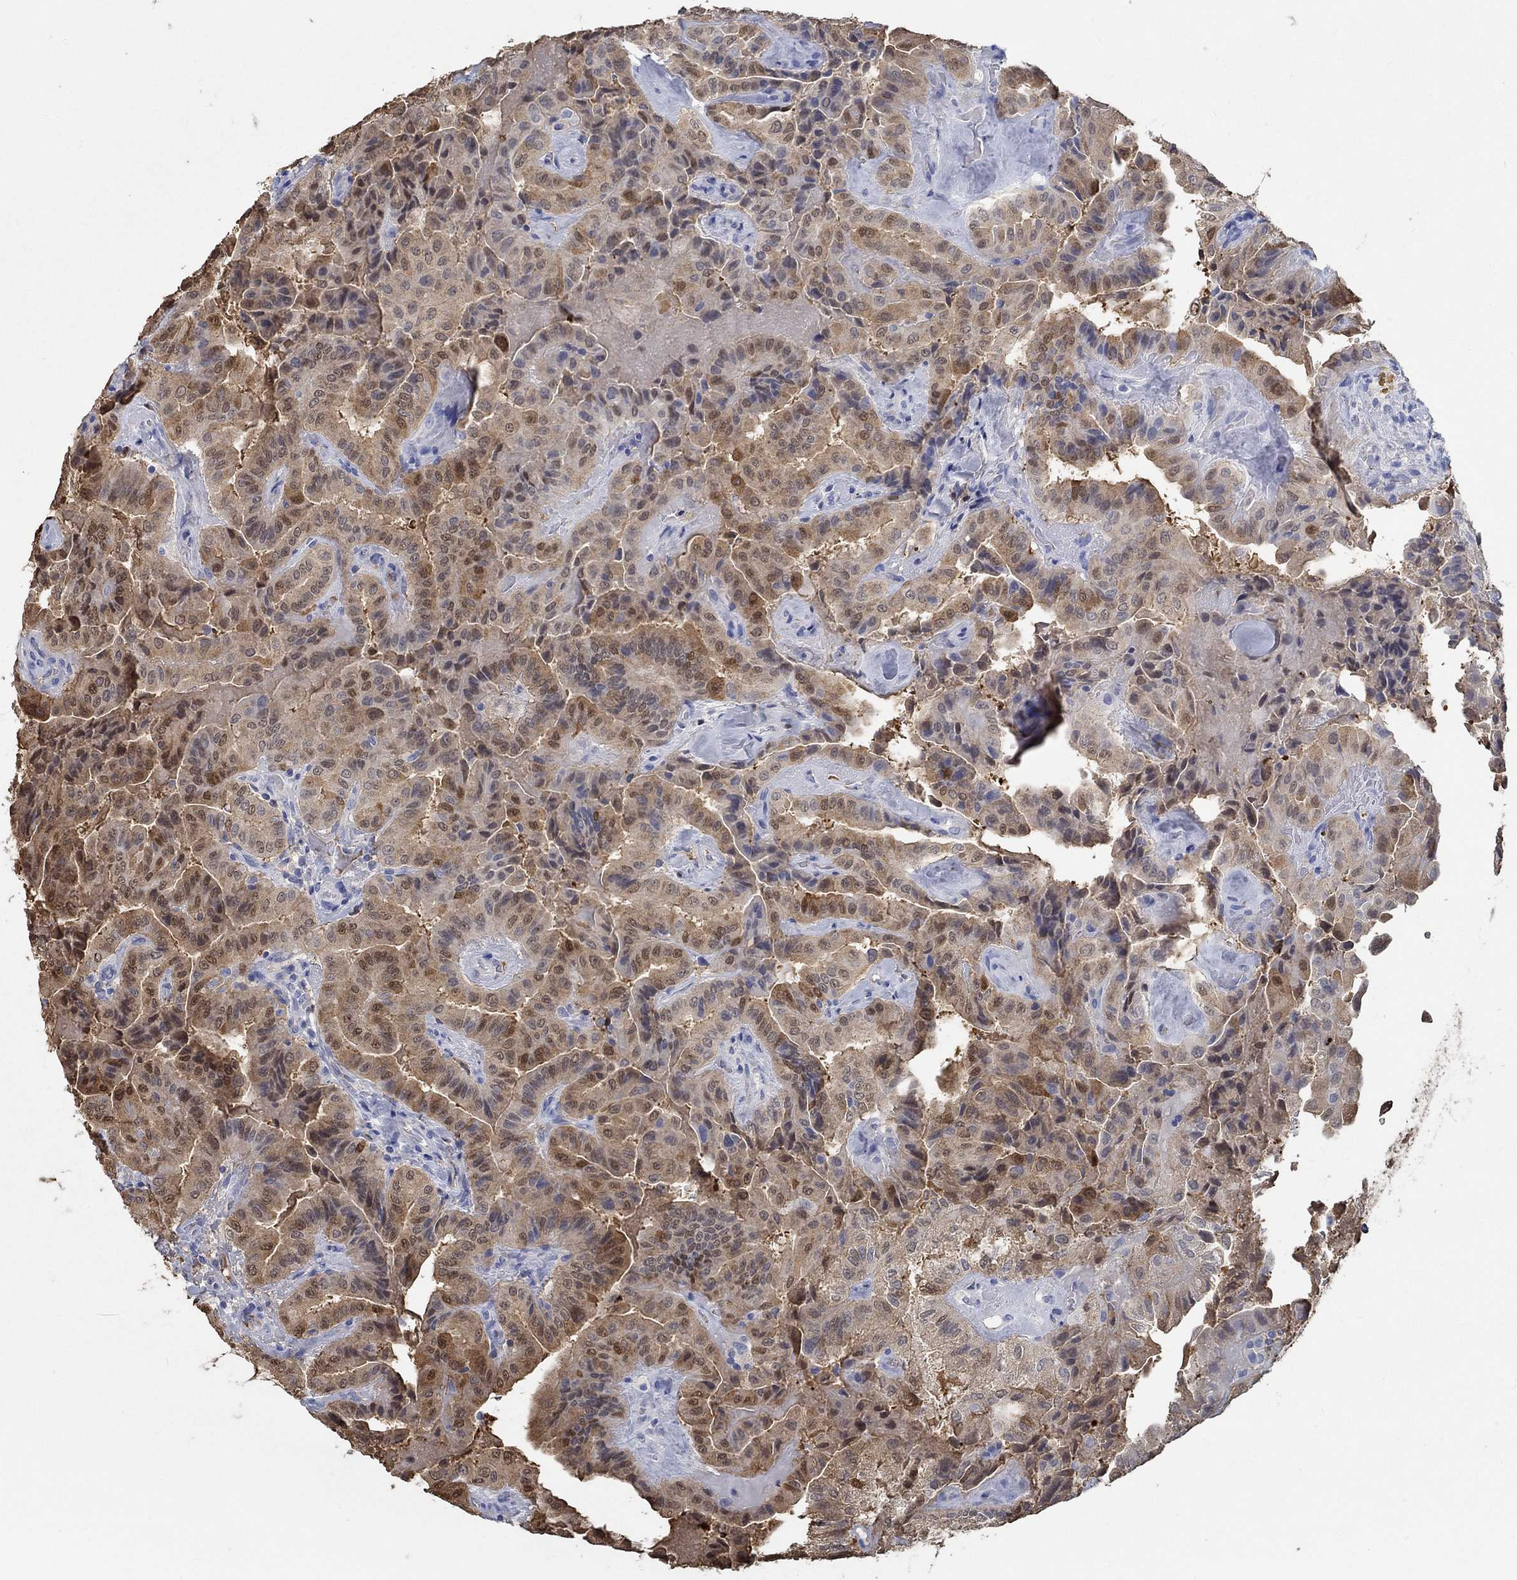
{"staining": {"intensity": "moderate", "quantity": "25%-75%", "location": "cytoplasmic/membranous"}, "tissue": "thyroid cancer", "cell_type": "Tumor cells", "image_type": "cancer", "snomed": [{"axis": "morphology", "description": "Papillary adenocarcinoma, NOS"}, {"axis": "topography", "description": "Thyroid gland"}], "caption": "IHC photomicrograph of human thyroid papillary adenocarcinoma stained for a protein (brown), which shows medium levels of moderate cytoplasmic/membranous staining in about 25%-75% of tumor cells.", "gene": "TEKT4", "patient": {"sex": "female", "age": 68}}